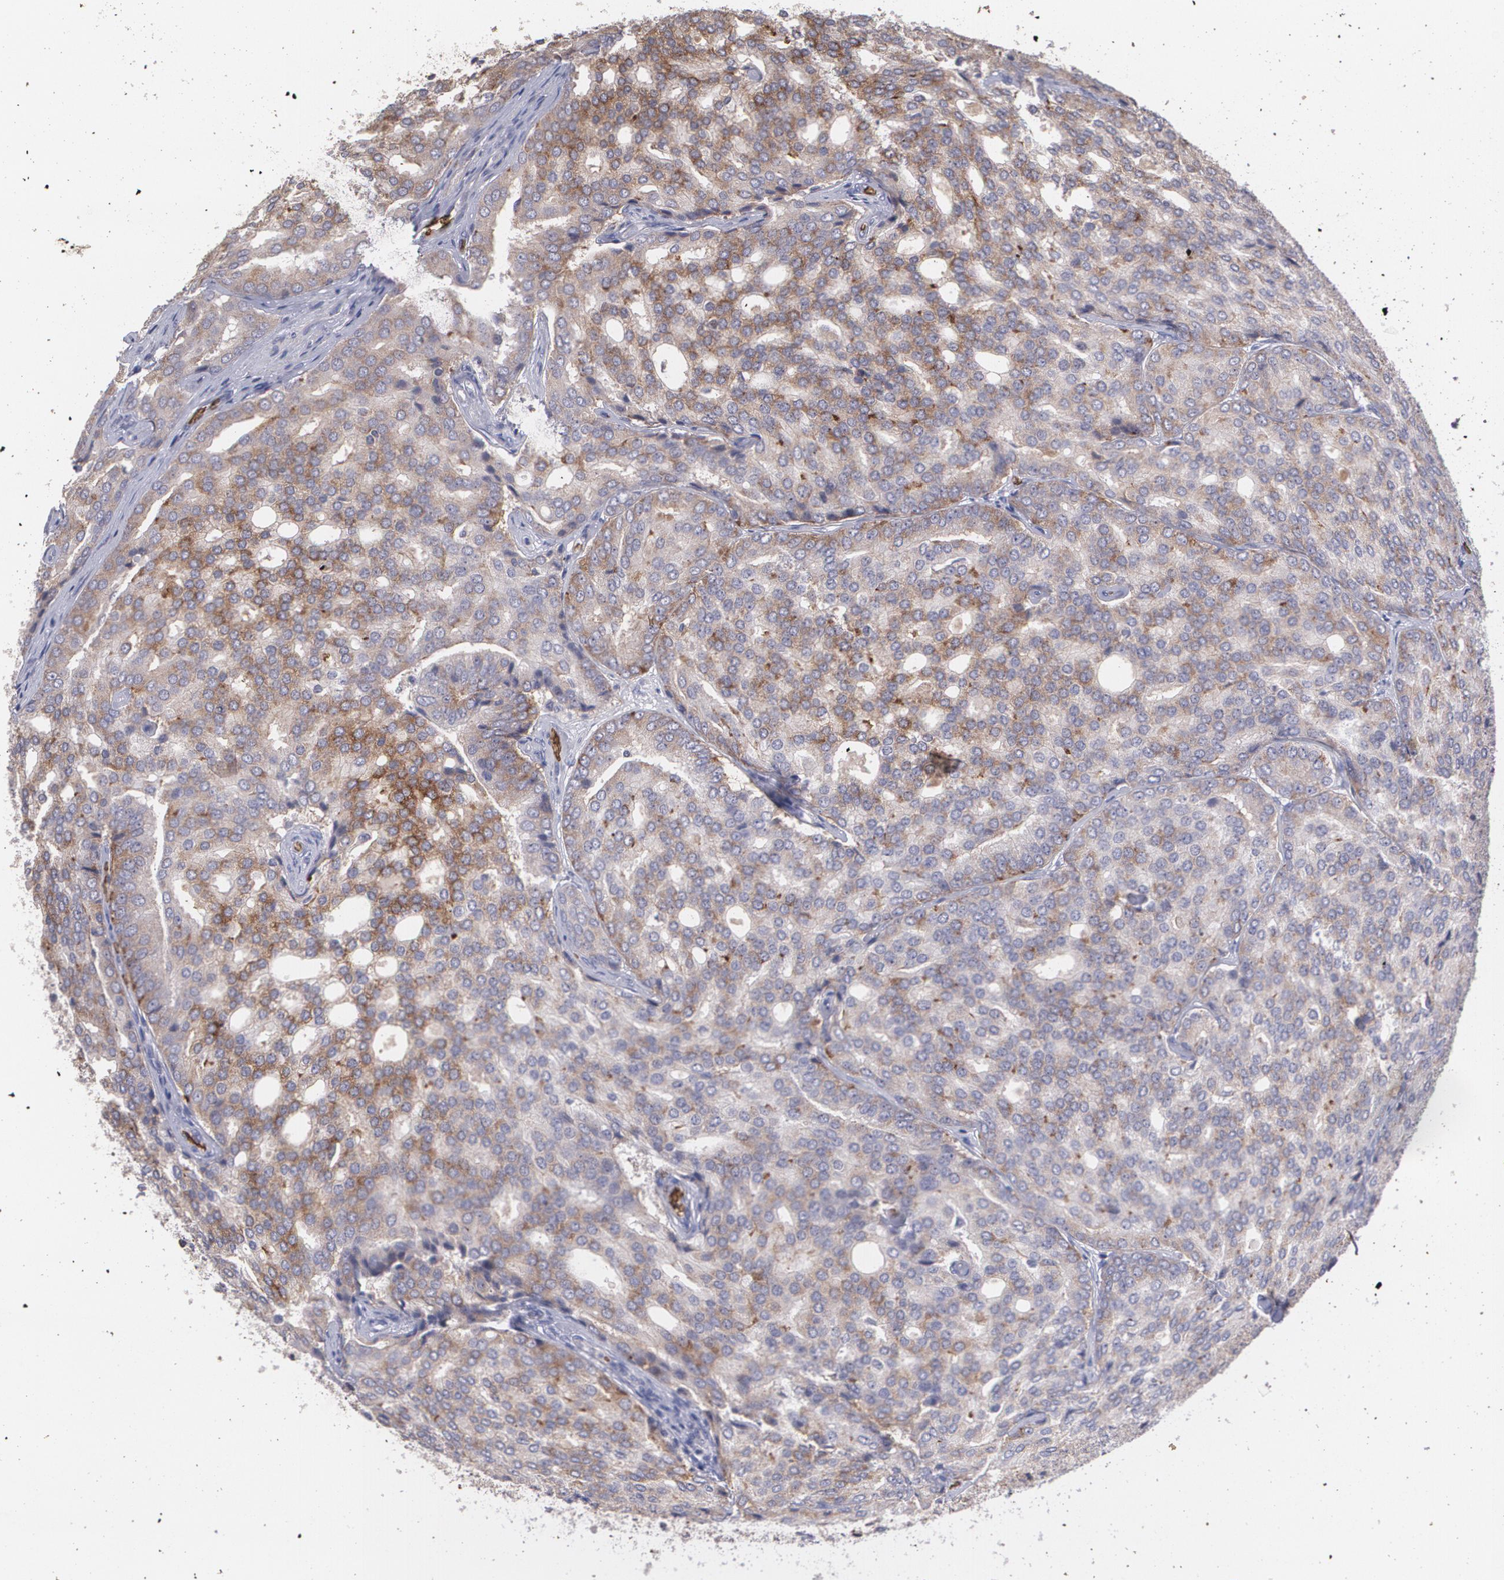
{"staining": {"intensity": "moderate", "quantity": ">75%", "location": "cytoplasmic/membranous"}, "tissue": "prostate cancer", "cell_type": "Tumor cells", "image_type": "cancer", "snomed": [{"axis": "morphology", "description": "Adenocarcinoma, High grade"}, {"axis": "topography", "description": "Prostate"}], "caption": "This image demonstrates immunohistochemistry (IHC) staining of human prostate high-grade adenocarcinoma, with medium moderate cytoplasmic/membranous staining in about >75% of tumor cells.", "gene": "SLC2A1", "patient": {"sex": "male", "age": 64}}